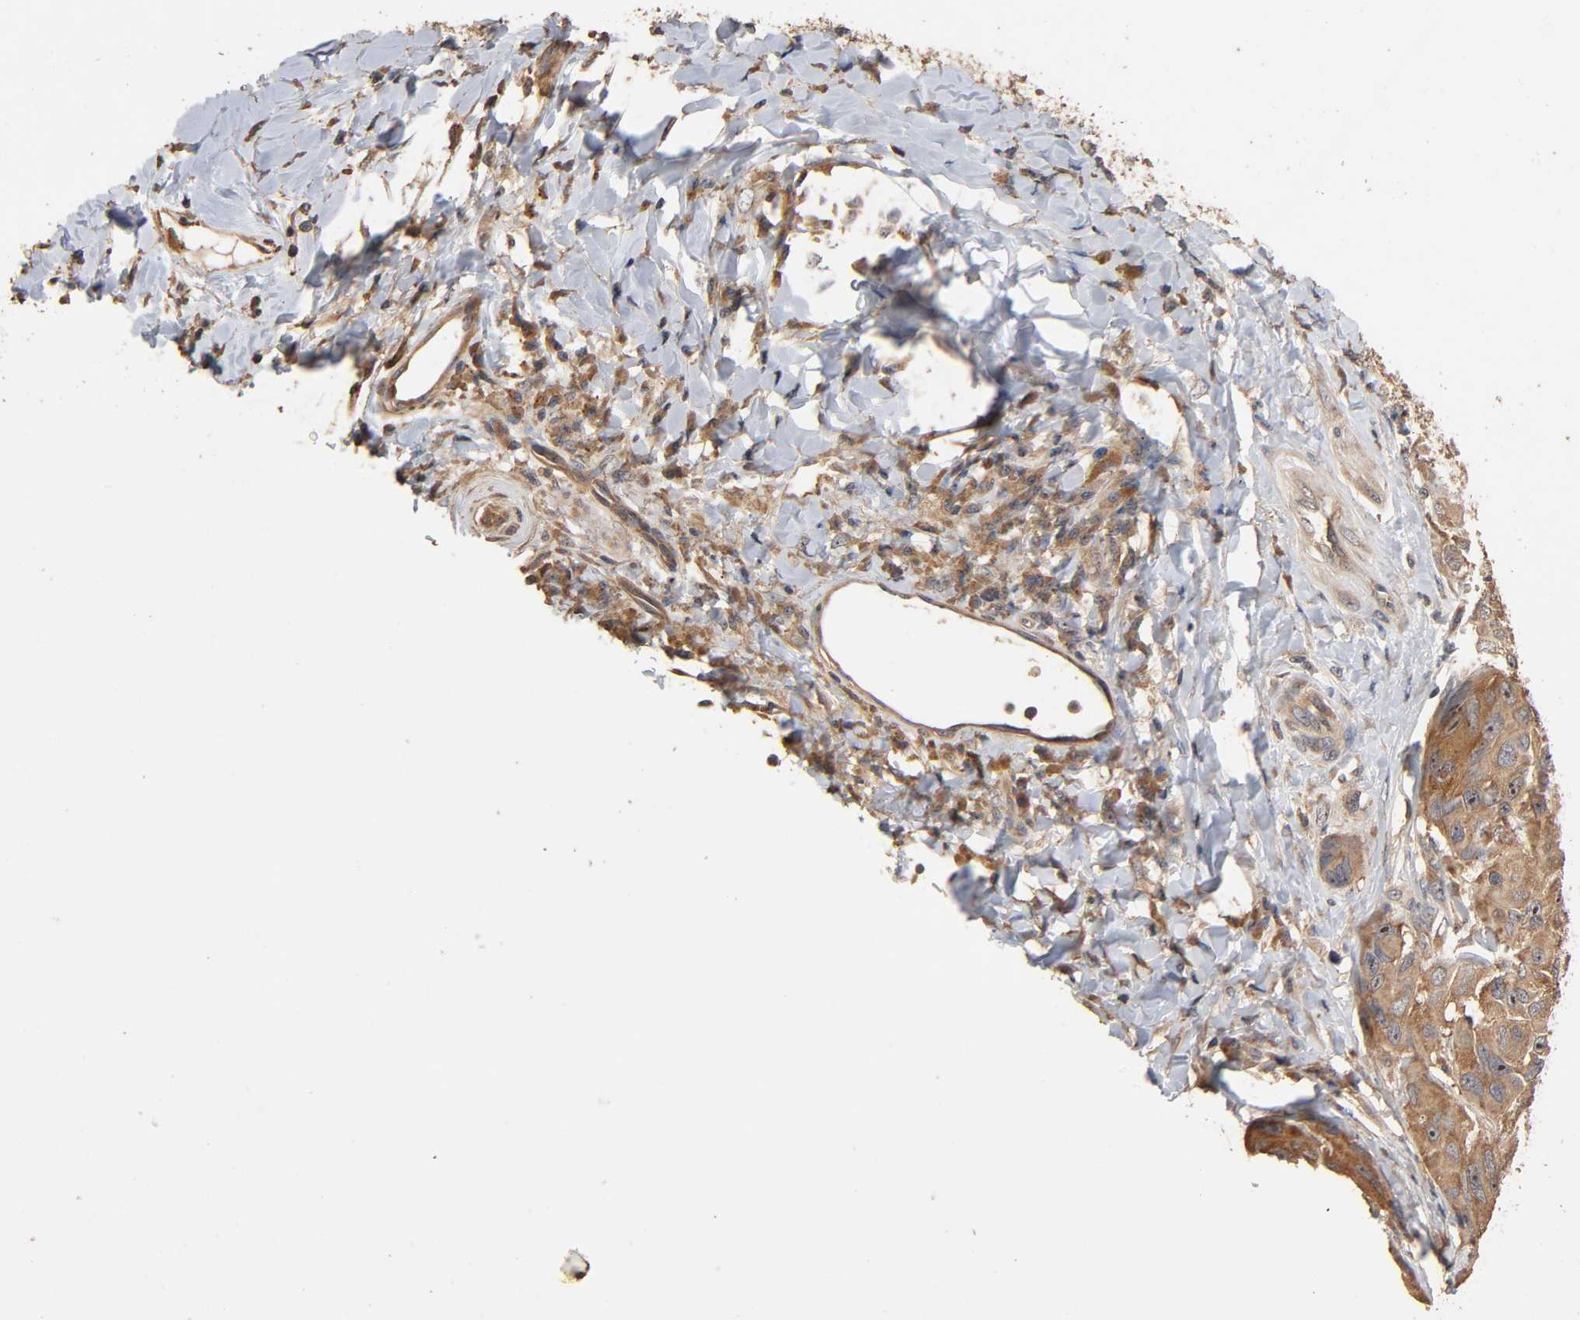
{"staining": {"intensity": "moderate", "quantity": ">75%", "location": "cytoplasmic/membranous"}, "tissue": "melanoma", "cell_type": "Tumor cells", "image_type": "cancer", "snomed": [{"axis": "morphology", "description": "Malignant melanoma, NOS"}, {"axis": "topography", "description": "Skin"}], "caption": "The image shows immunohistochemical staining of malignant melanoma. There is moderate cytoplasmic/membranous positivity is appreciated in about >75% of tumor cells.", "gene": "ARHGEF7", "patient": {"sex": "female", "age": 73}}